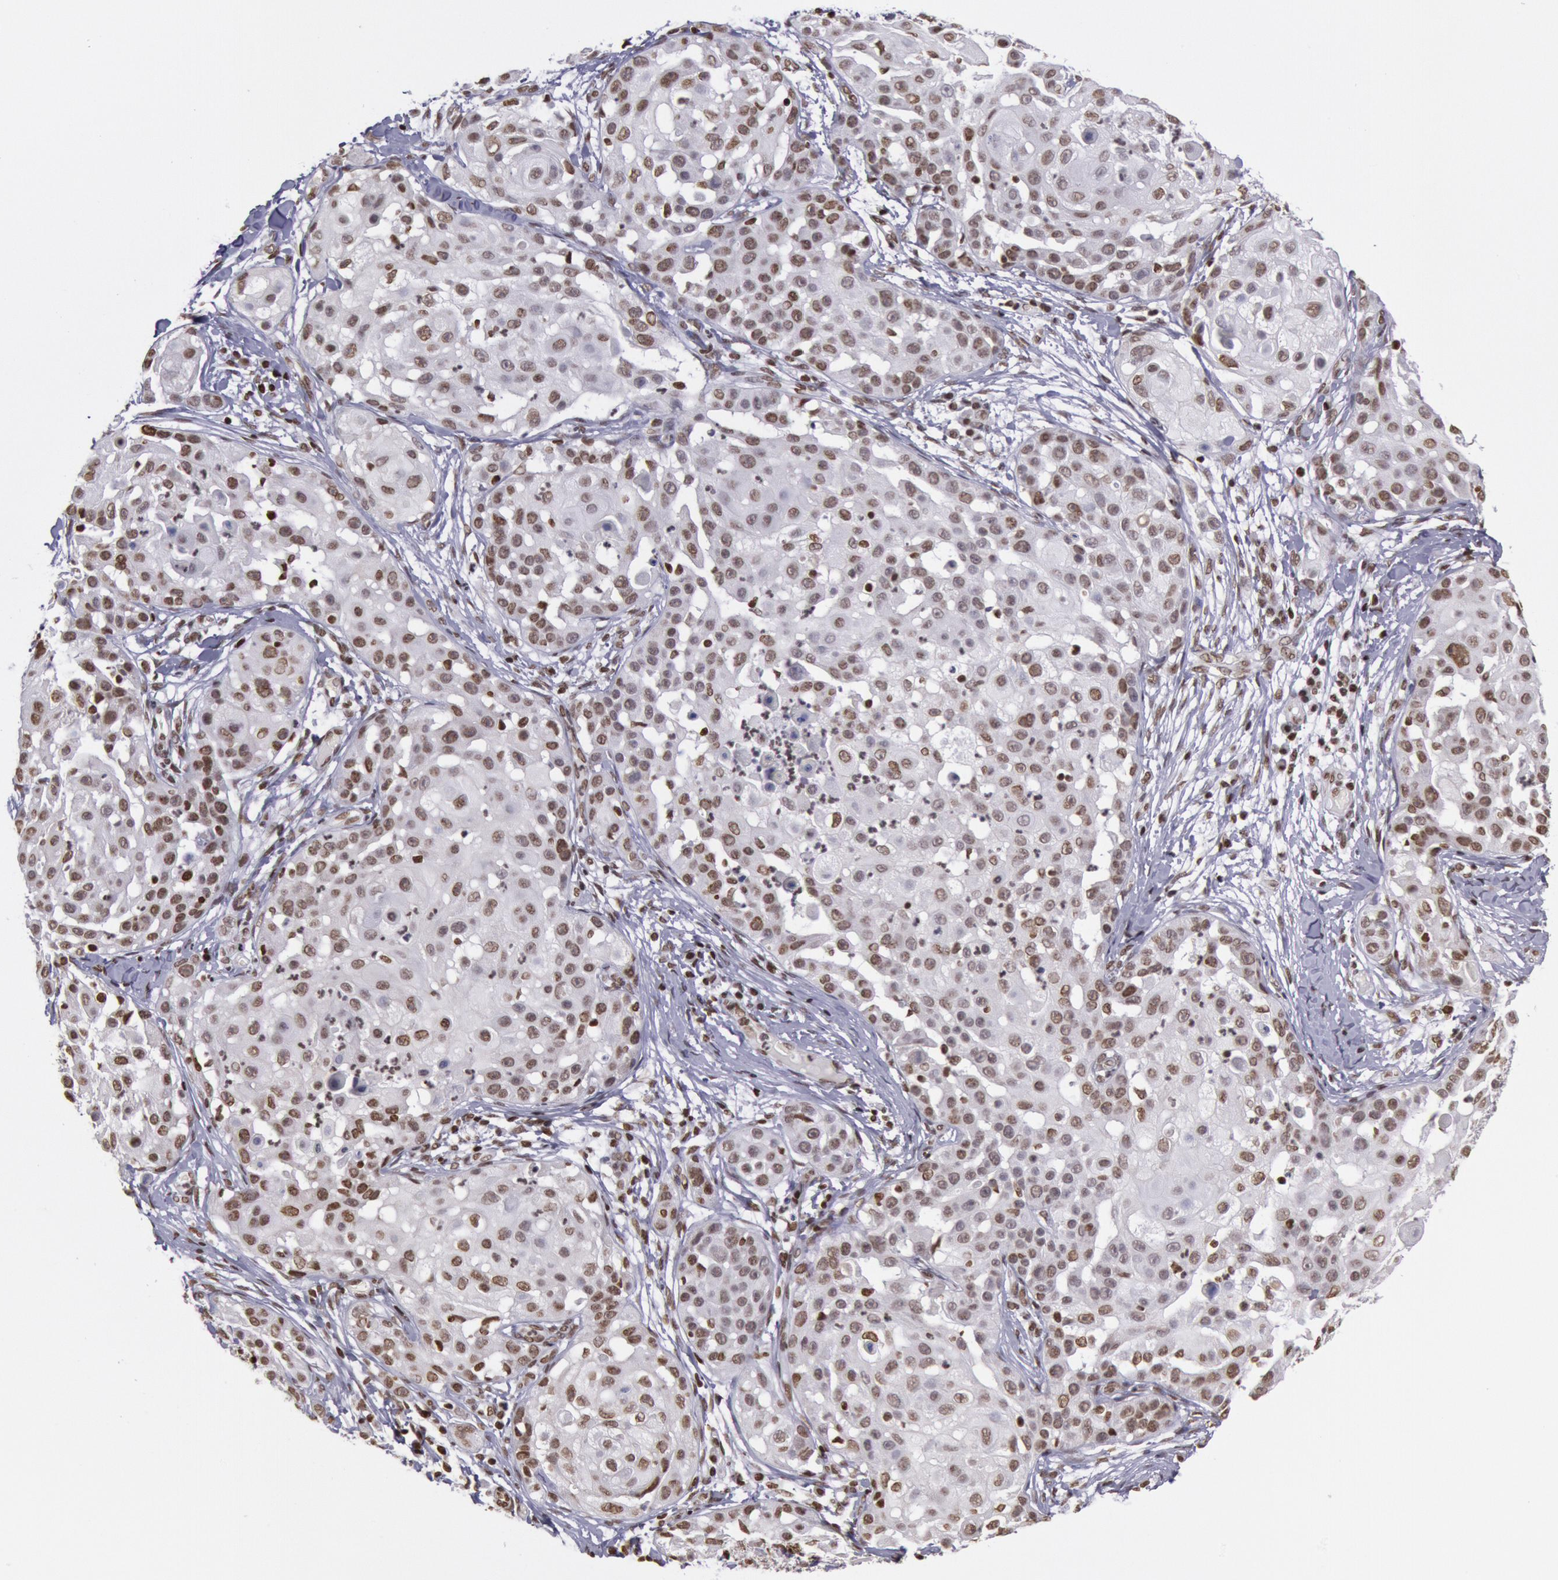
{"staining": {"intensity": "moderate", "quantity": ">75%", "location": "nuclear"}, "tissue": "skin cancer", "cell_type": "Tumor cells", "image_type": "cancer", "snomed": [{"axis": "morphology", "description": "Squamous cell carcinoma, NOS"}, {"axis": "topography", "description": "Skin"}], "caption": "This is a photomicrograph of IHC staining of skin cancer, which shows moderate expression in the nuclear of tumor cells.", "gene": "NKAP", "patient": {"sex": "female", "age": 57}}